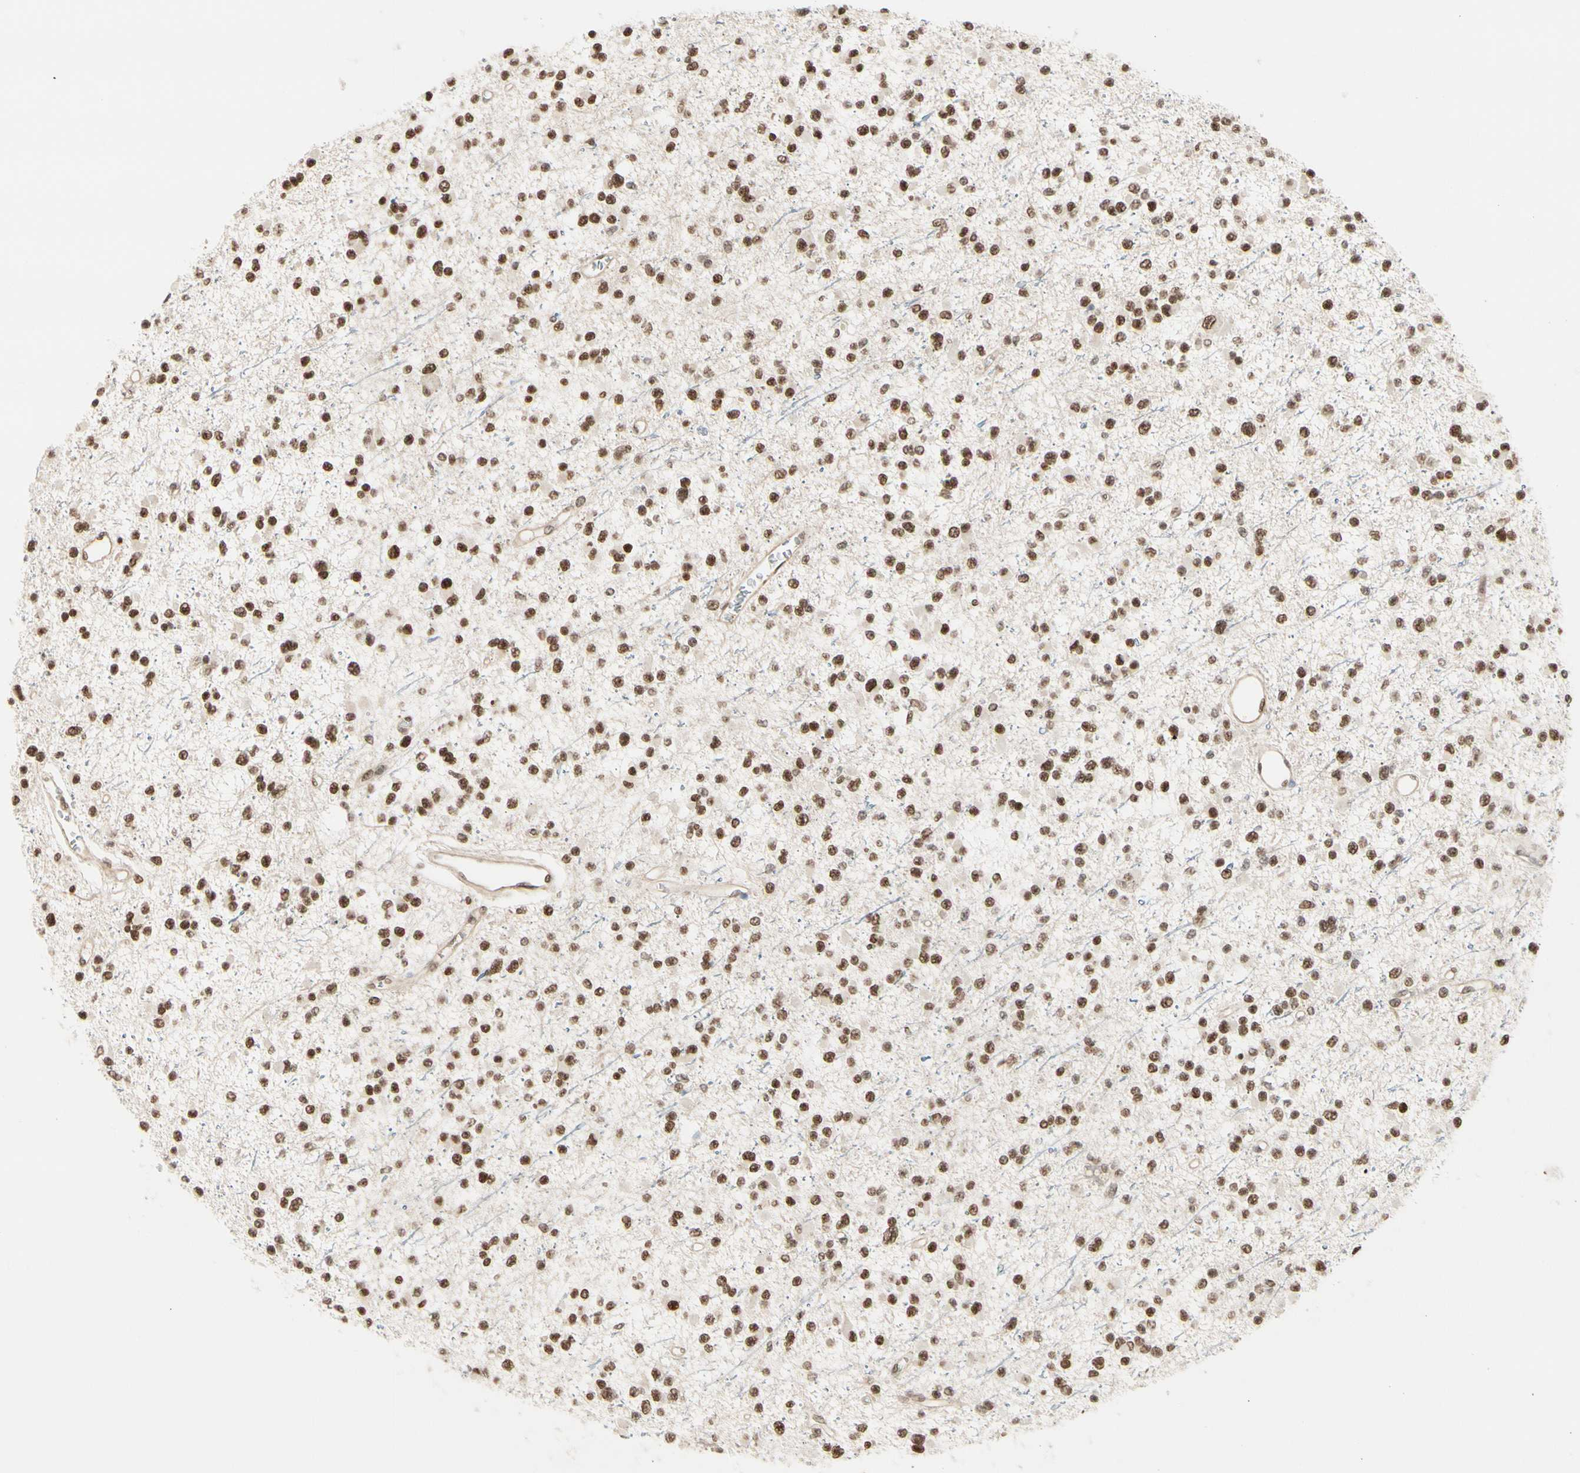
{"staining": {"intensity": "moderate", "quantity": ">75%", "location": "nuclear"}, "tissue": "glioma", "cell_type": "Tumor cells", "image_type": "cancer", "snomed": [{"axis": "morphology", "description": "Glioma, malignant, Low grade"}, {"axis": "topography", "description": "Brain"}], "caption": "Glioma tissue exhibits moderate nuclear expression in approximately >75% of tumor cells Nuclei are stained in blue.", "gene": "SUFU", "patient": {"sex": "female", "age": 22}}